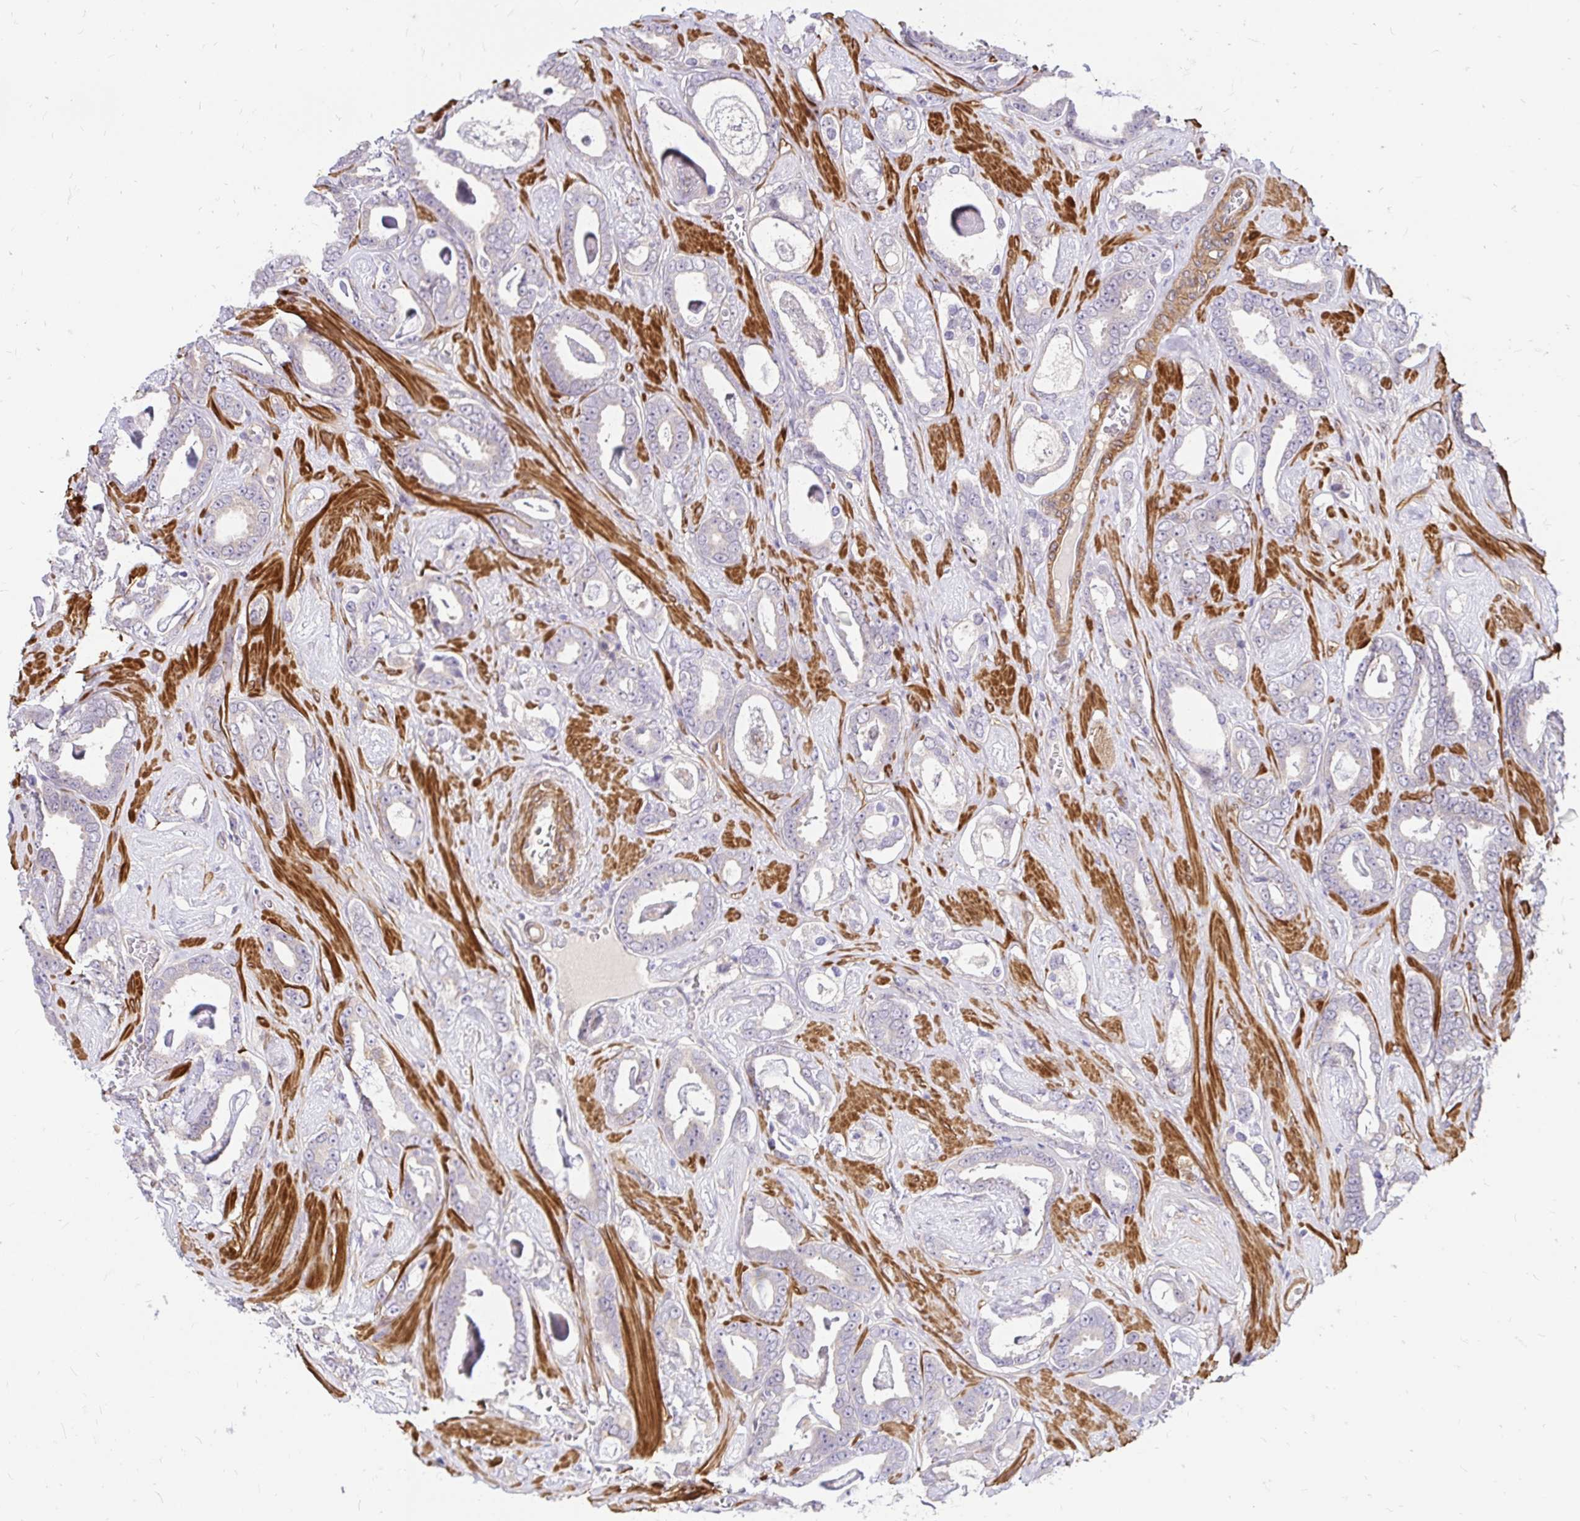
{"staining": {"intensity": "negative", "quantity": "none", "location": "none"}, "tissue": "prostate cancer", "cell_type": "Tumor cells", "image_type": "cancer", "snomed": [{"axis": "morphology", "description": "Adenocarcinoma, High grade"}, {"axis": "topography", "description": "Prostate"}], "caption": "Protein analysis of prostate cancer demonstrates no significant expression in tumor cells.", "gene": "YAP1", "patient": {"sex": "male", "age": 63}}